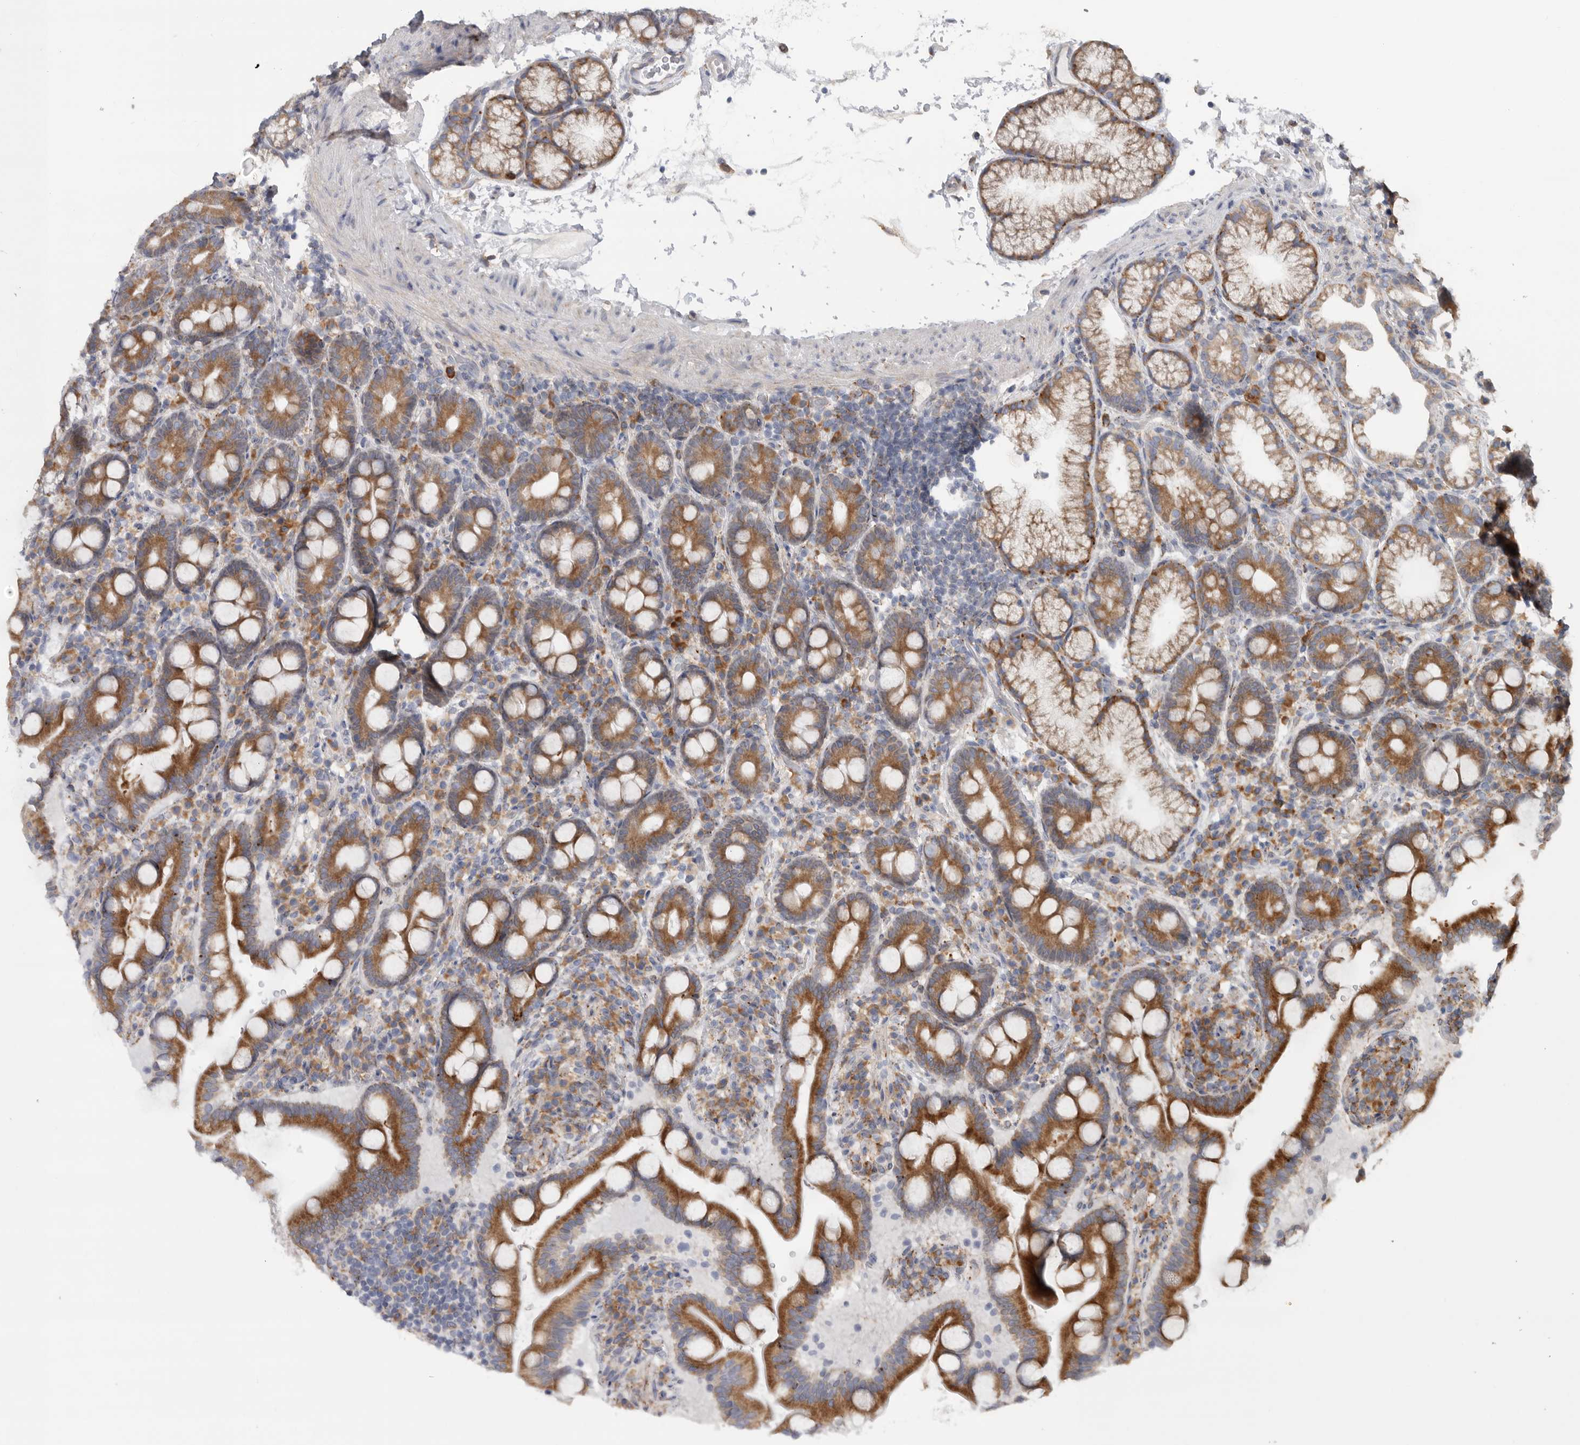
{"staining": {"intensity": "moderate", "quantity": ">75%", "location": "cytoplasmic/membranous"}, "tissue": "duodenum", "cell_type": "Glandular cells", "image_type": "normal", "snomed": [{"axis": "morphology", "description": "Normal tissue, NOS"}, {"axis": "topography", "description": "Duodenum"}], "caption": "Protein expression analysis of normal duodenum shows moderate cytoplasmic/membranous positivity in approximately >75% of glandular cells. The staining was performed using DAB, with brown indicating positive protein expression. Nuclei are stained blue with hematoxylin.", "gene": "GANAB", "patient": {"sex": "male", "age": 54}}